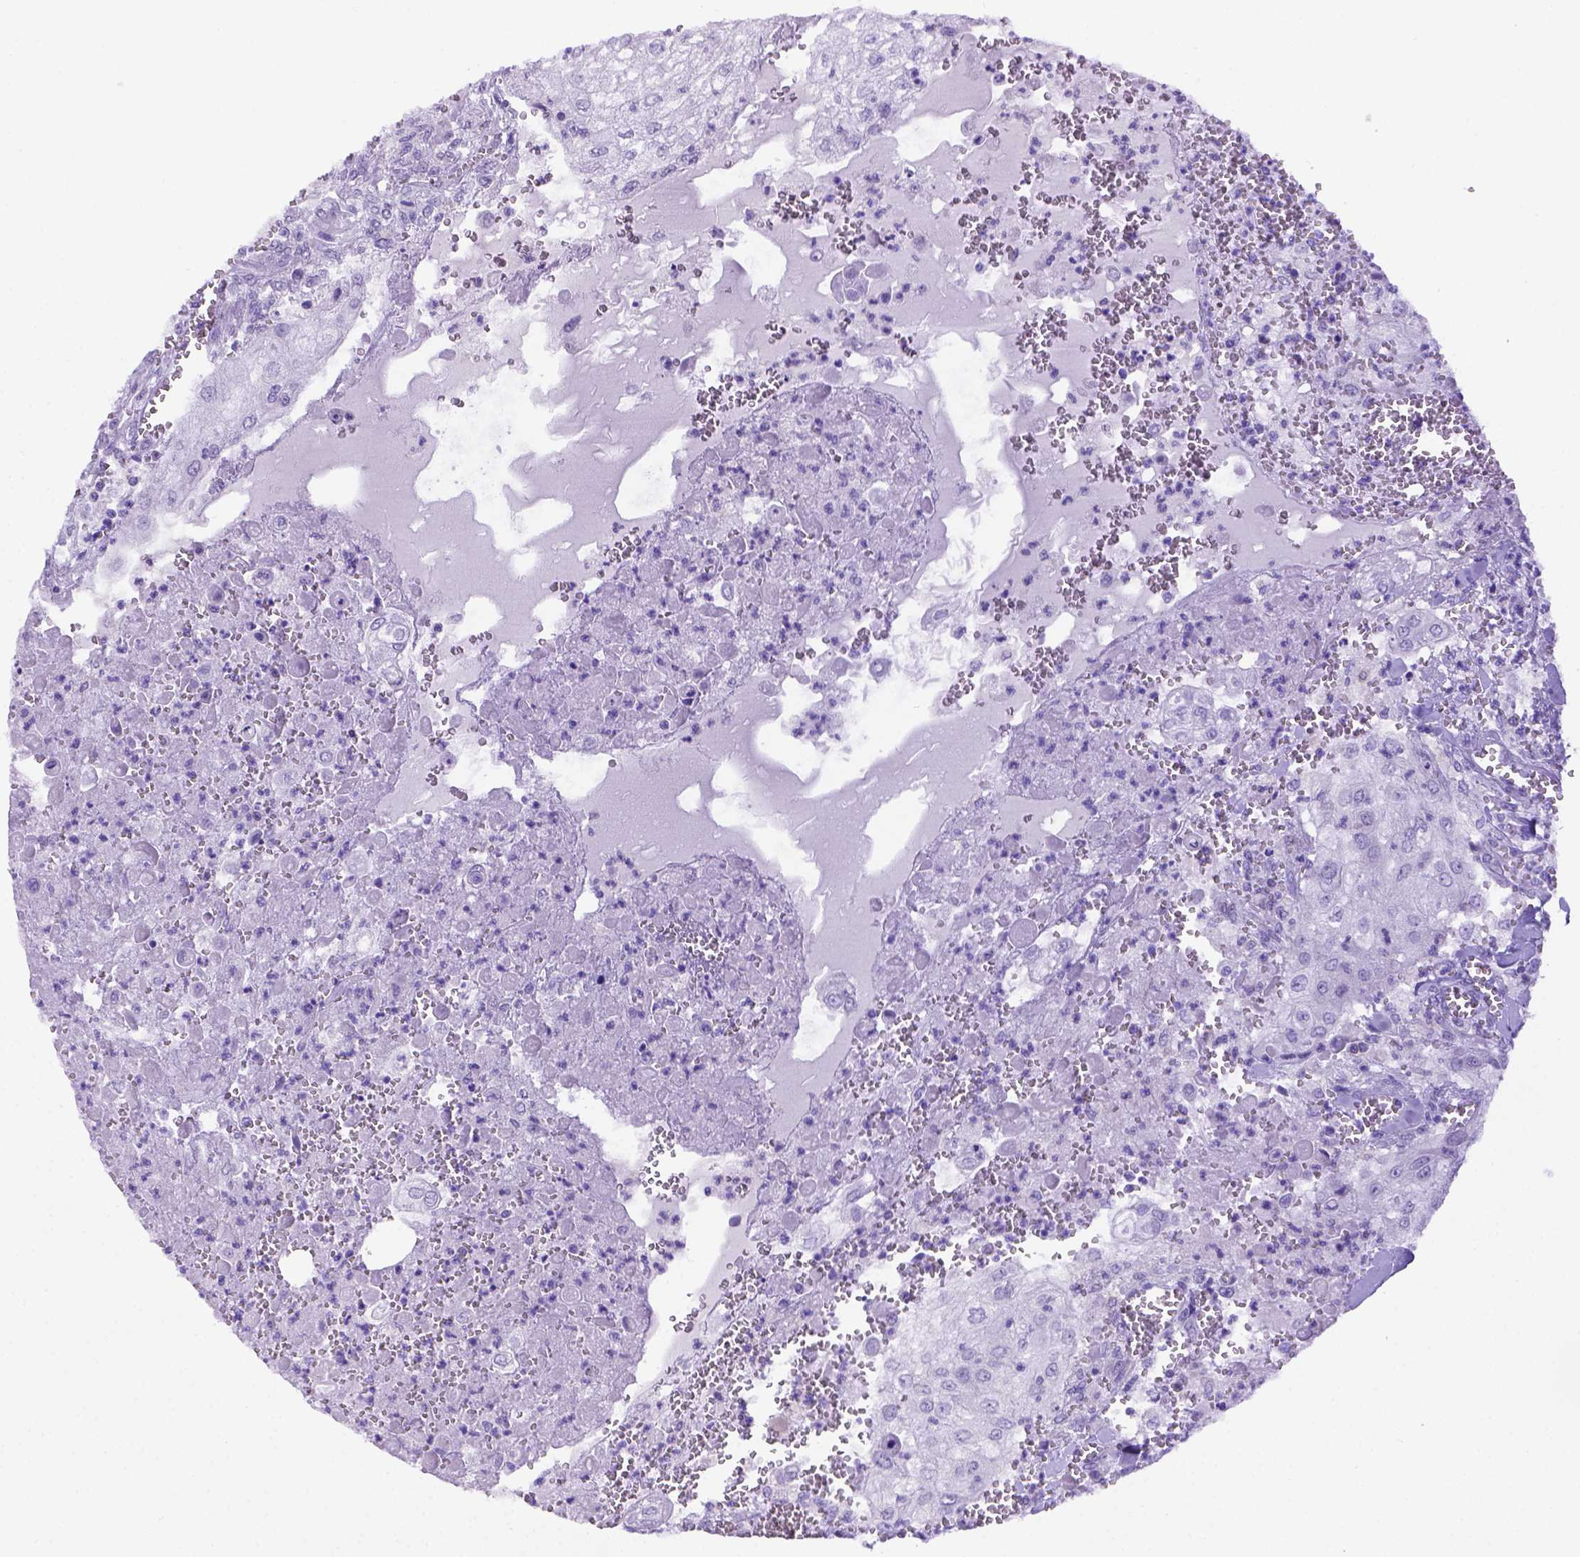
{"staining": {"intensity": "negative", "quantity": "none", "location": "none"}, "tissue": "urothelial cancer", "cell_type": "Tumor cells", "image_type": "cancer", "snomed": [{"axis": "morphology", "description": "Urothelial carcinoma, High grade"}, {"axis": "topography", "description": "Urinary bladder"}], "caption": "The histopathology image shows no significant positivity in tumor cells of urothelial carcinoma (high-grade).", "gene": "FOXI1", "patient": {"sex": "male", "age": 62}}